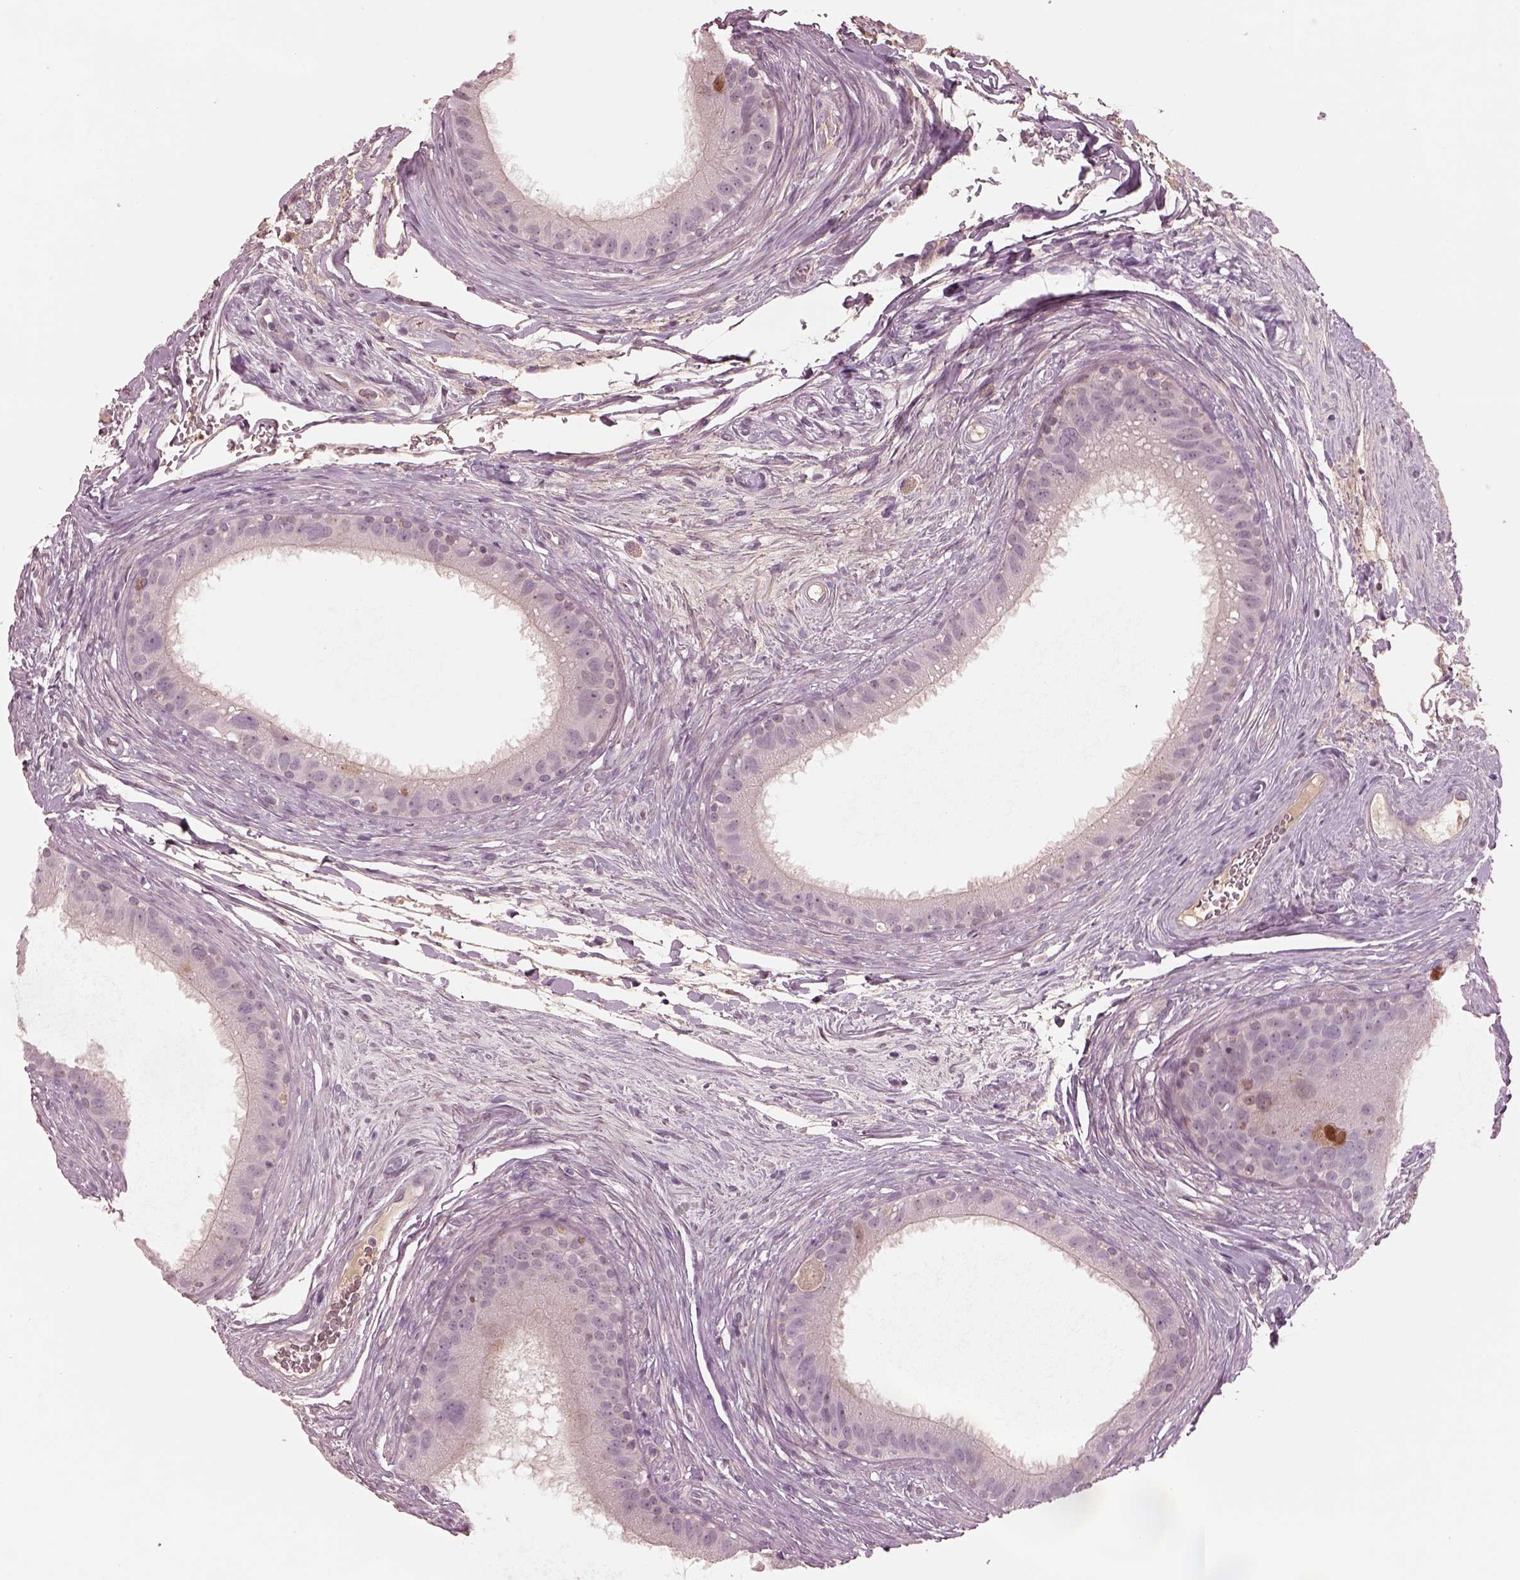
{"staining": {"intensity": "negative", "quantity": "none", "location": "none"}, "tissue": "epididymis", "cell_type": "Glandular cells", "image_type": "normal", "snomed": [{"axis": "morphology", "description": "Normal tissue, NOS"}, {"axis": "topography", "description": "Epididymis"}], "caption": "This is an immunohistochemistry (IHC) micrograph of benign human epididymis. There is no expression in glandular cells.", "gene": "SDCBP2", "patient": {"sex": "male", "age": 59}}